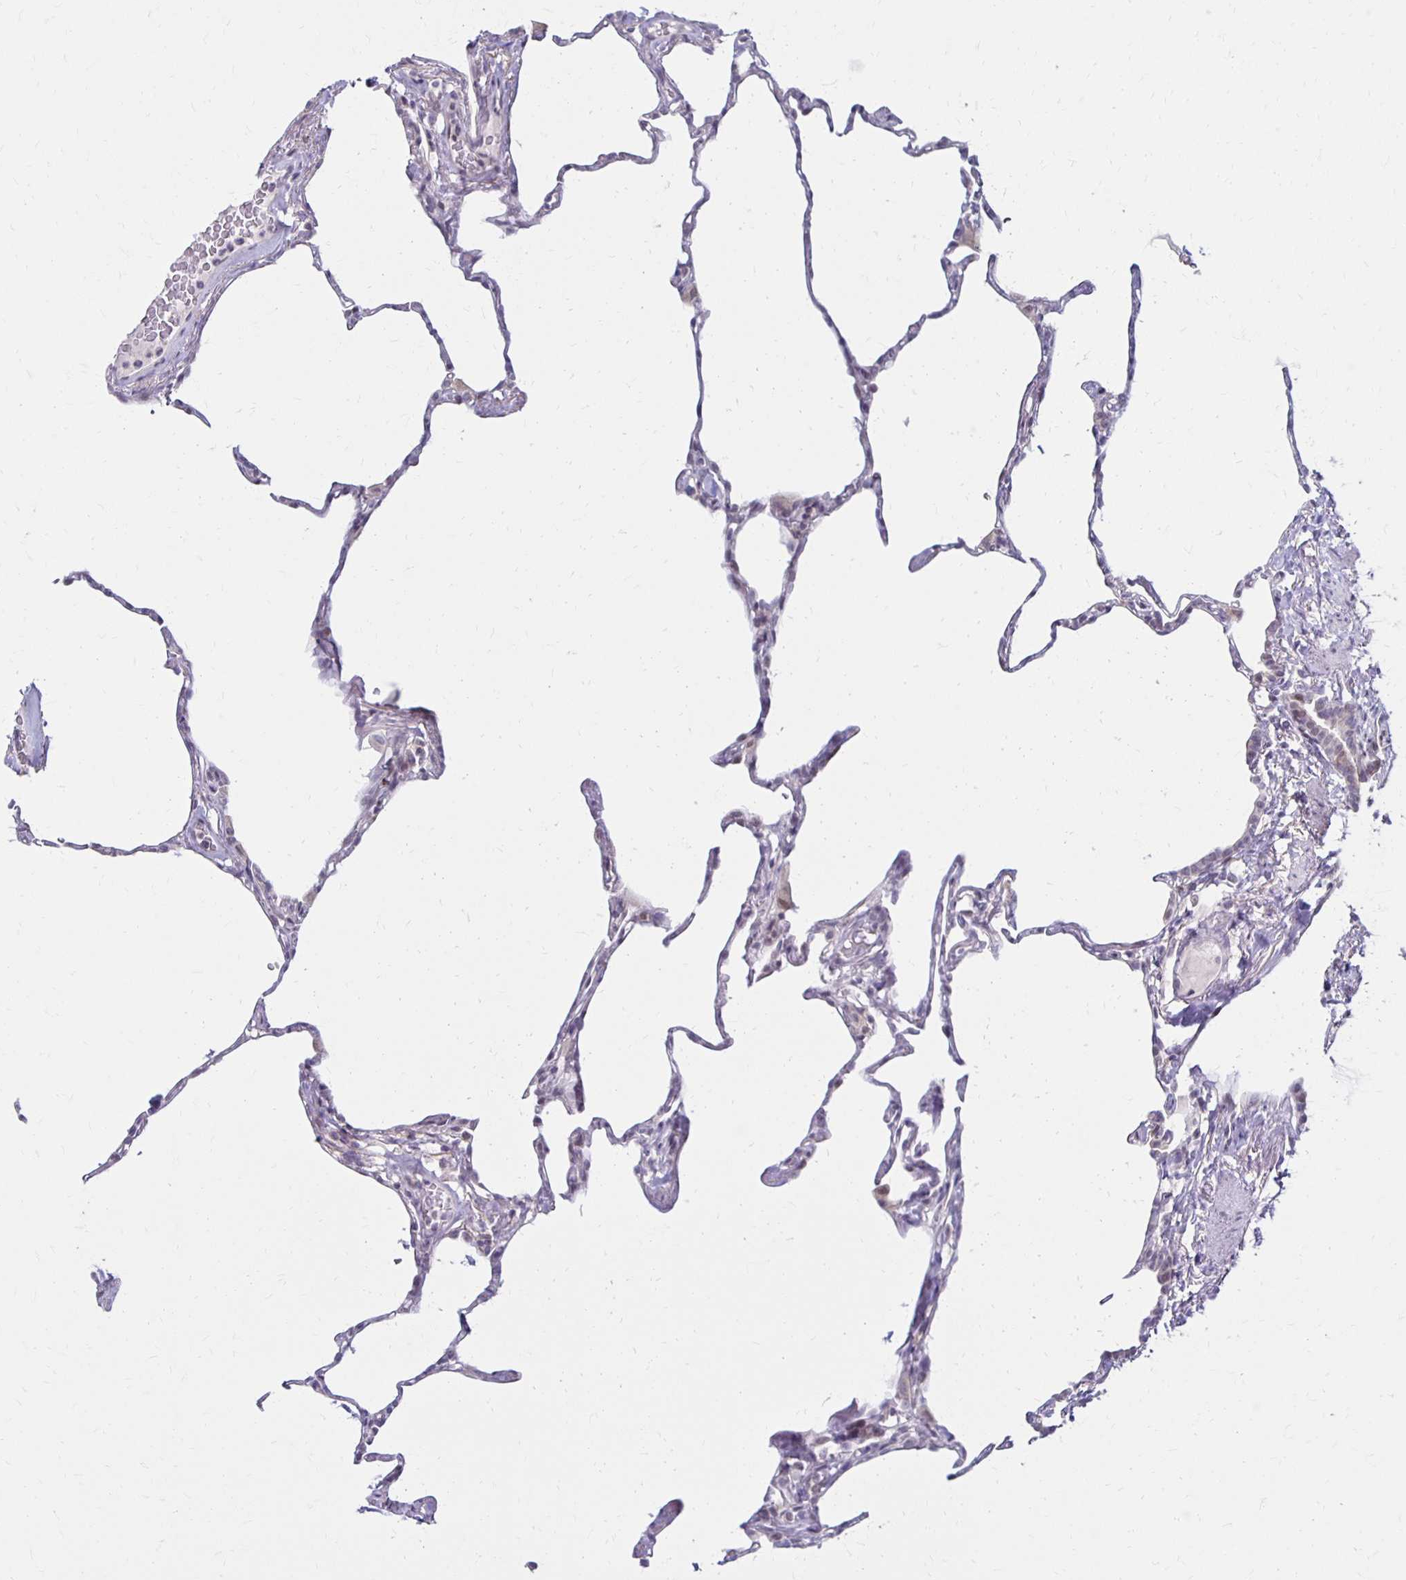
{"staining": {"intensity": "negative", "quantity": "none", "location": "none"}, "tissue": "lung", "cell_type": "Alveolar cells", "image_type": "normal", "snomed": [{"axis": "morphology", "description": "Normal tissue, NOS"}, {"axis": "topography", "description": "Lung"}], "caption": "This is a image of immunohistochemistry staining of normal lung, which shows no staining in alveolar cells.", "gene": "DAGLA", "patient": {"sex": "male", "age": 65}}